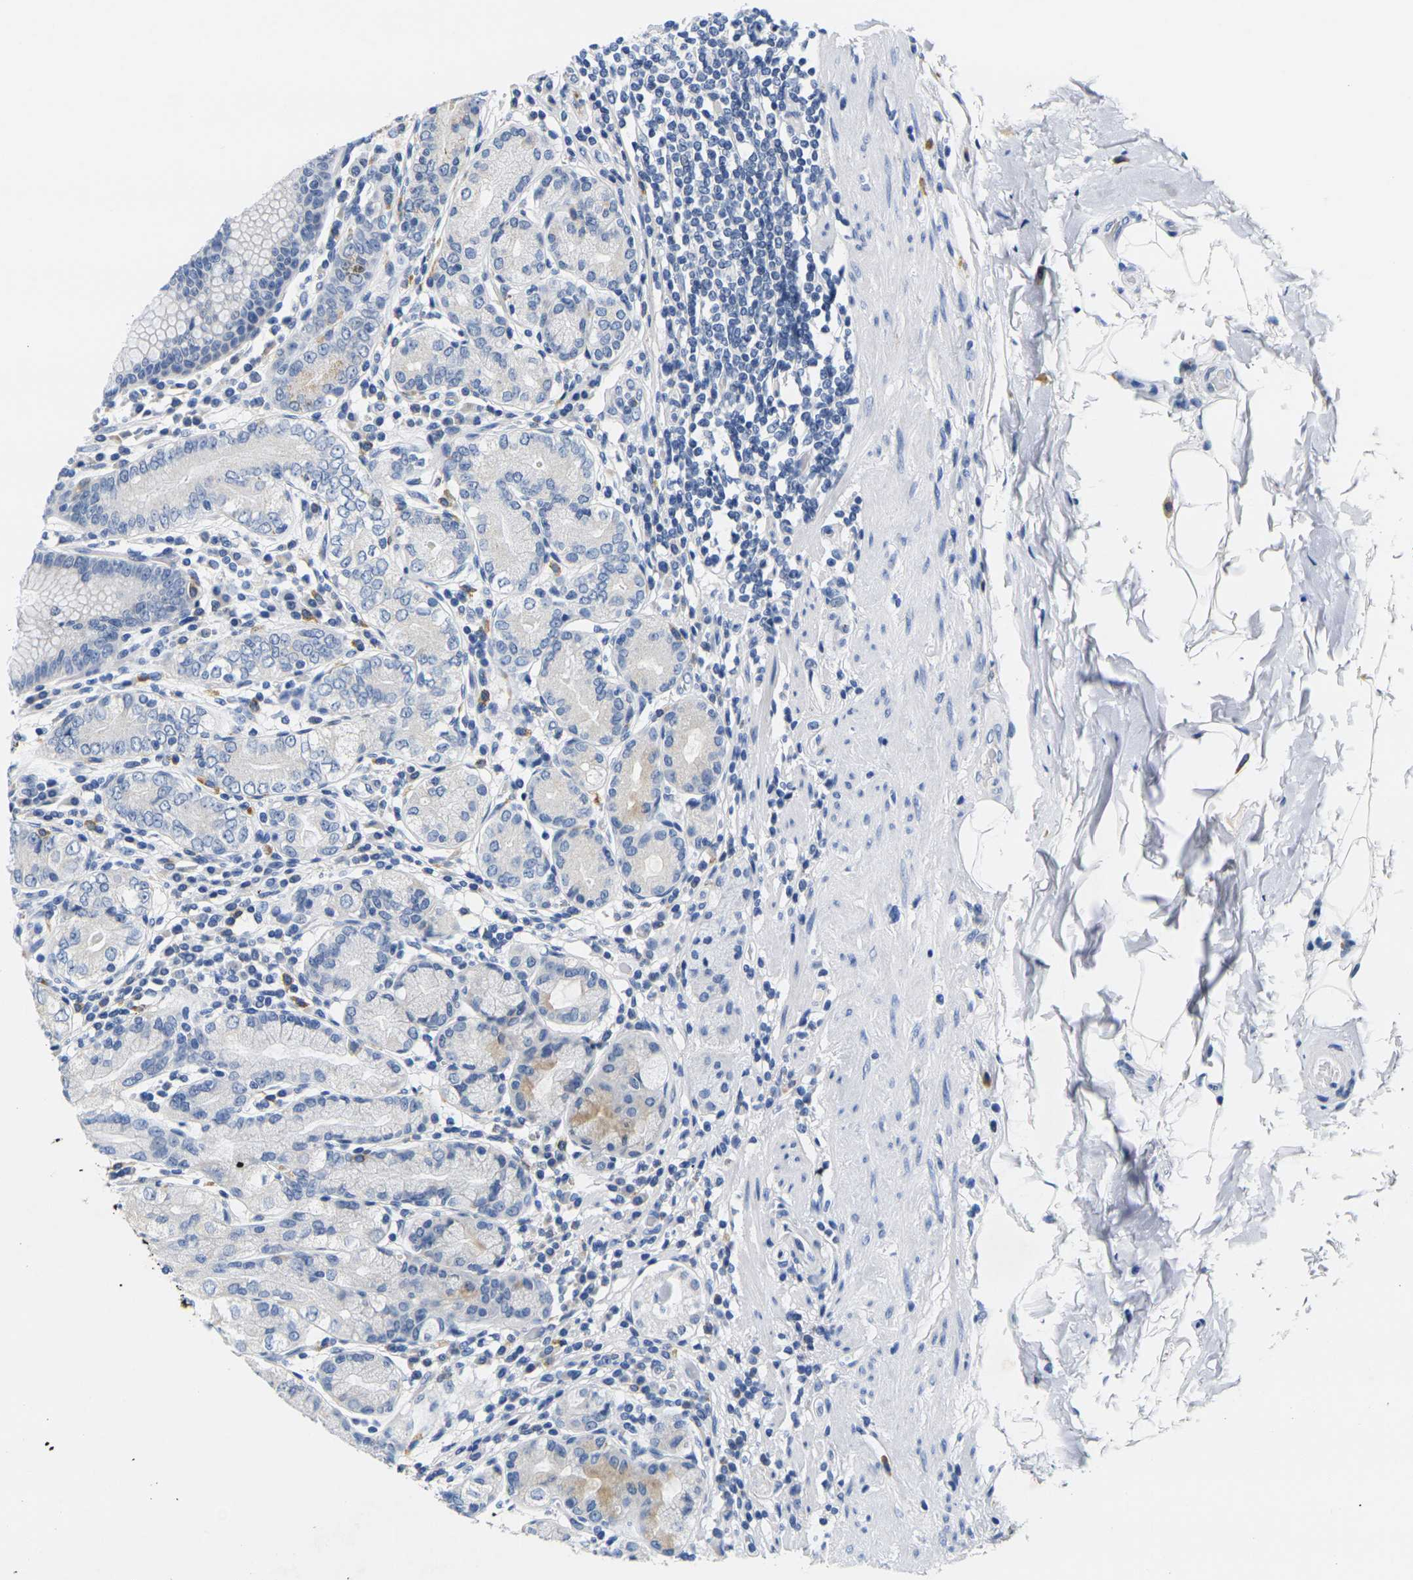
{"staining": {"intensity": "moderate", "quantity": "<25%", "location": "cytoplasmic/membranous"}, "tissue": "stomach", "cell_type": "Glandular cells", "image_type": "normal", "snomed": [{"axis": "morphology", "description": "Normal tissue, NOS"}, {"axis": "topography", "description": "Stomach, lower"}], "caption": "Protein staining of unremarkable stomach shows moderate cytoplasmic/membranous staining in about <25% of glandular cells.", "gene": "NOCT", "patient": {"sex": "female", "age": 76}}